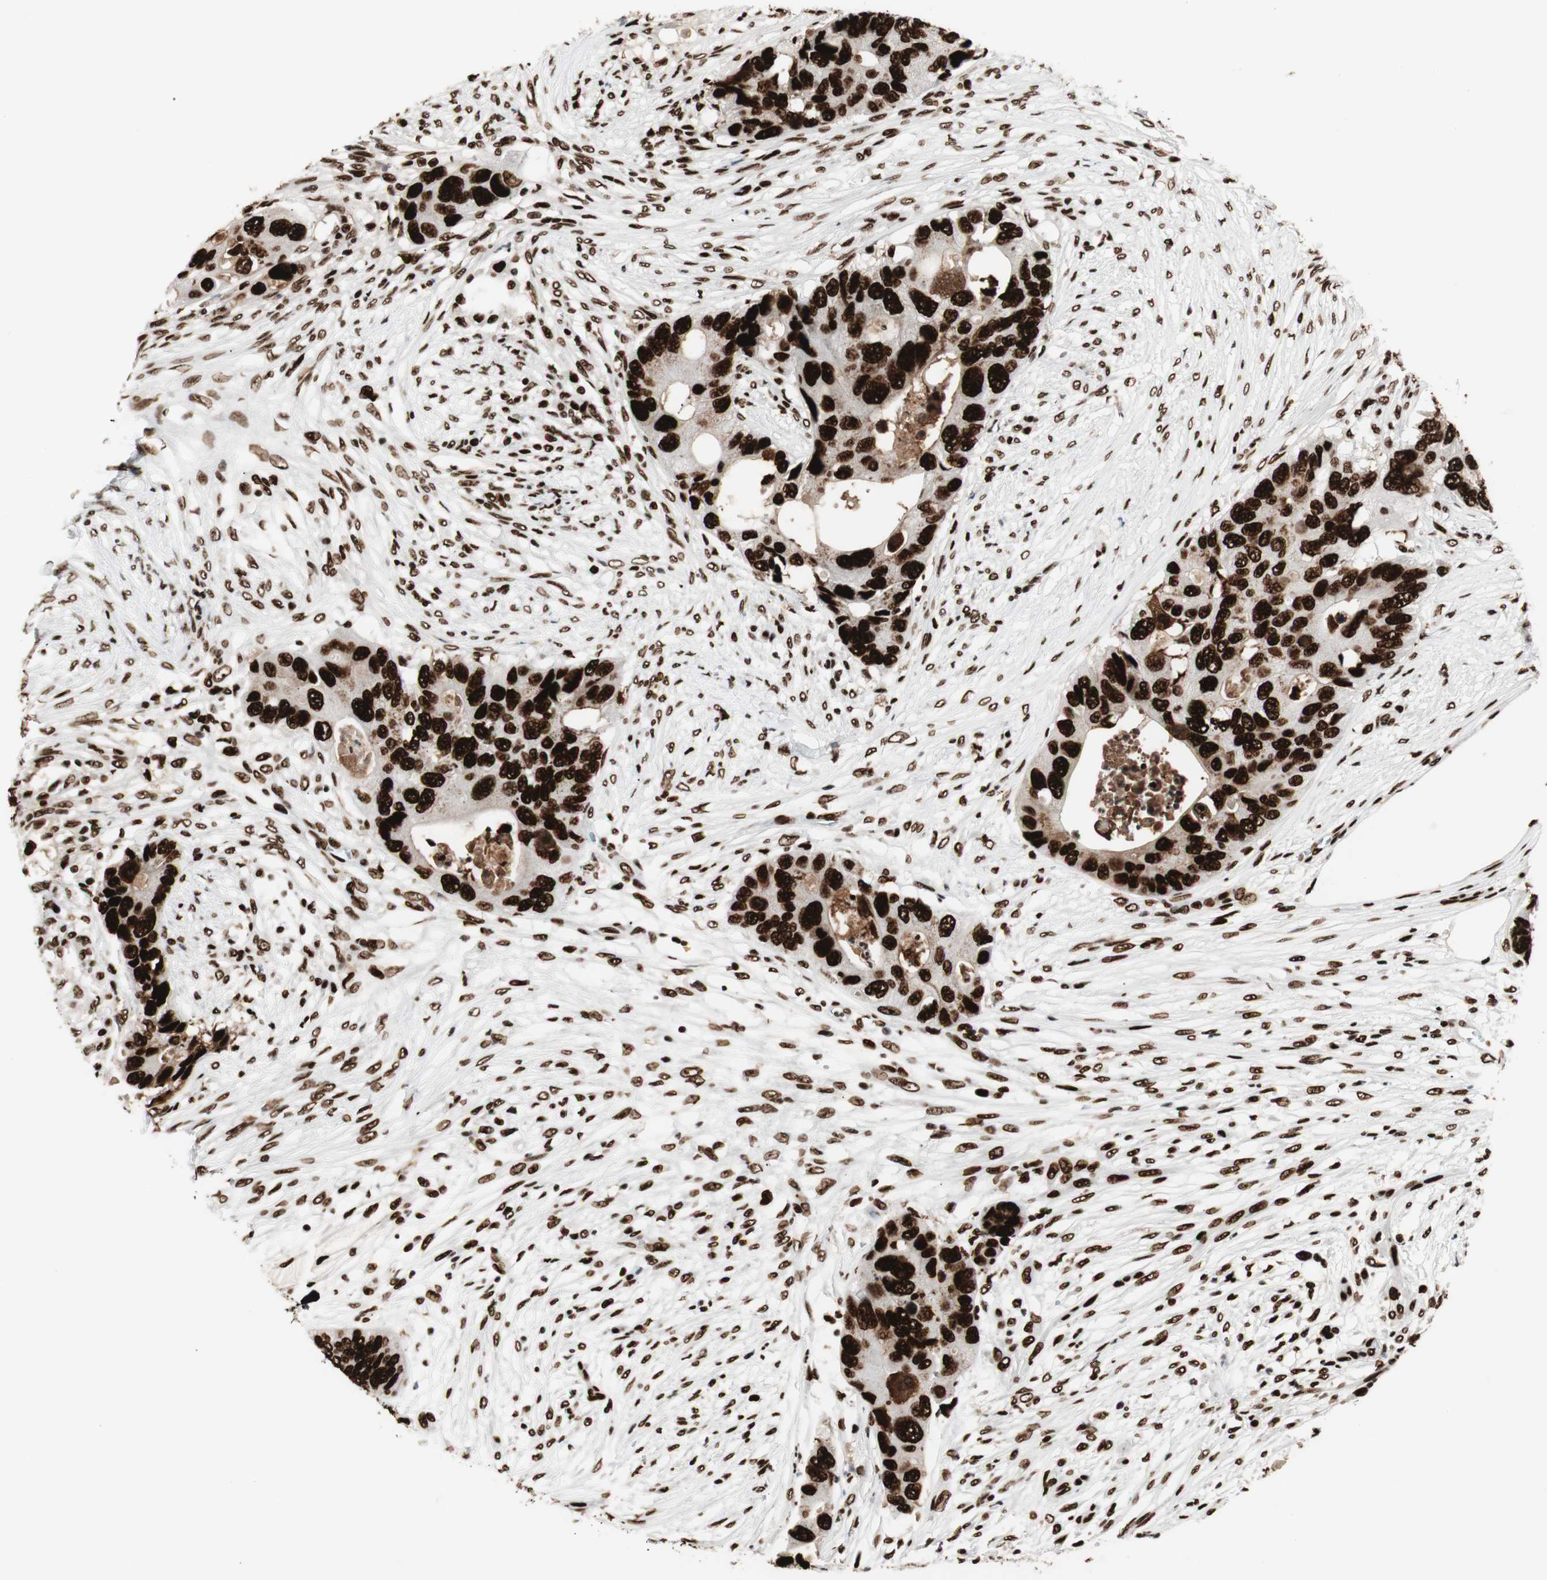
{"staining": {"intensity": "strong", "quantity": ">75%", "location": "nuclear"}, "tissue": "colorectal cancer", "cell_type": "Tumor cells", "image_type": "cancer", "snomed": [{"axis": "morphology", "description": "Adenocarcinoma, NOS"}, {"axis": "topography", "description": "Colon"}], "caption": "Strong nuclear expression for a protein is appreciated in about >75% of tumor cells of colorectal cancer using IHC.", "gene": "PSME3", "patient": {"sex": "male", "age": 71}}